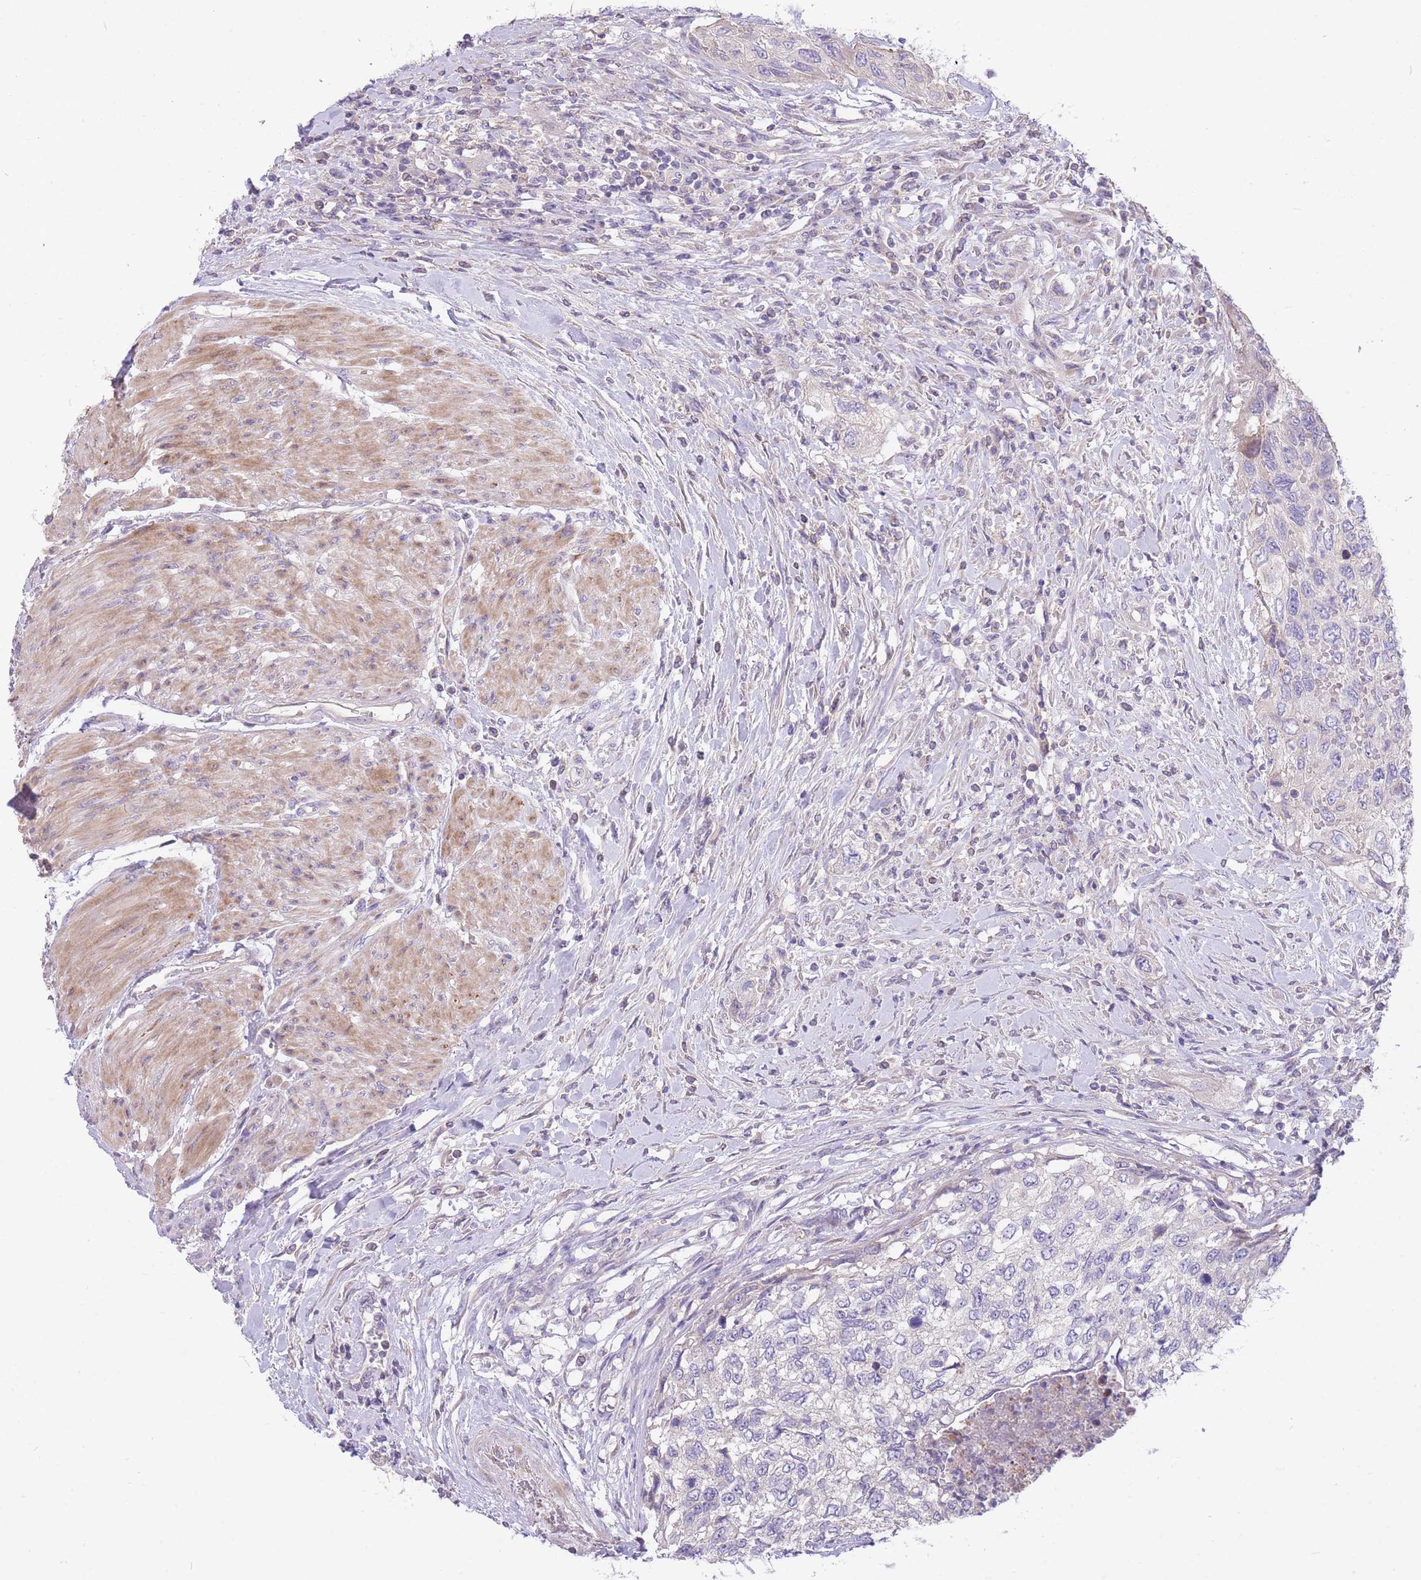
{"staining": {"intensity": "negative", "quantity": "none", "location": "none"}, "tissue": "urothelial cancer", "cell_type": "Tumor cells", "image_type": "cancer", "snomed": [{"axis": "morphology", "description": "Urothelial carcinoma, High grade"}, {"axis": "topography", "description": "Urinary bladder"}], "caption": "Urothelial cancer was stained to show a protein in brown. There is no significant positivity in tumor cells.", "gene": "OR5T1", "patient": {"sex": "female", "age": 60}}